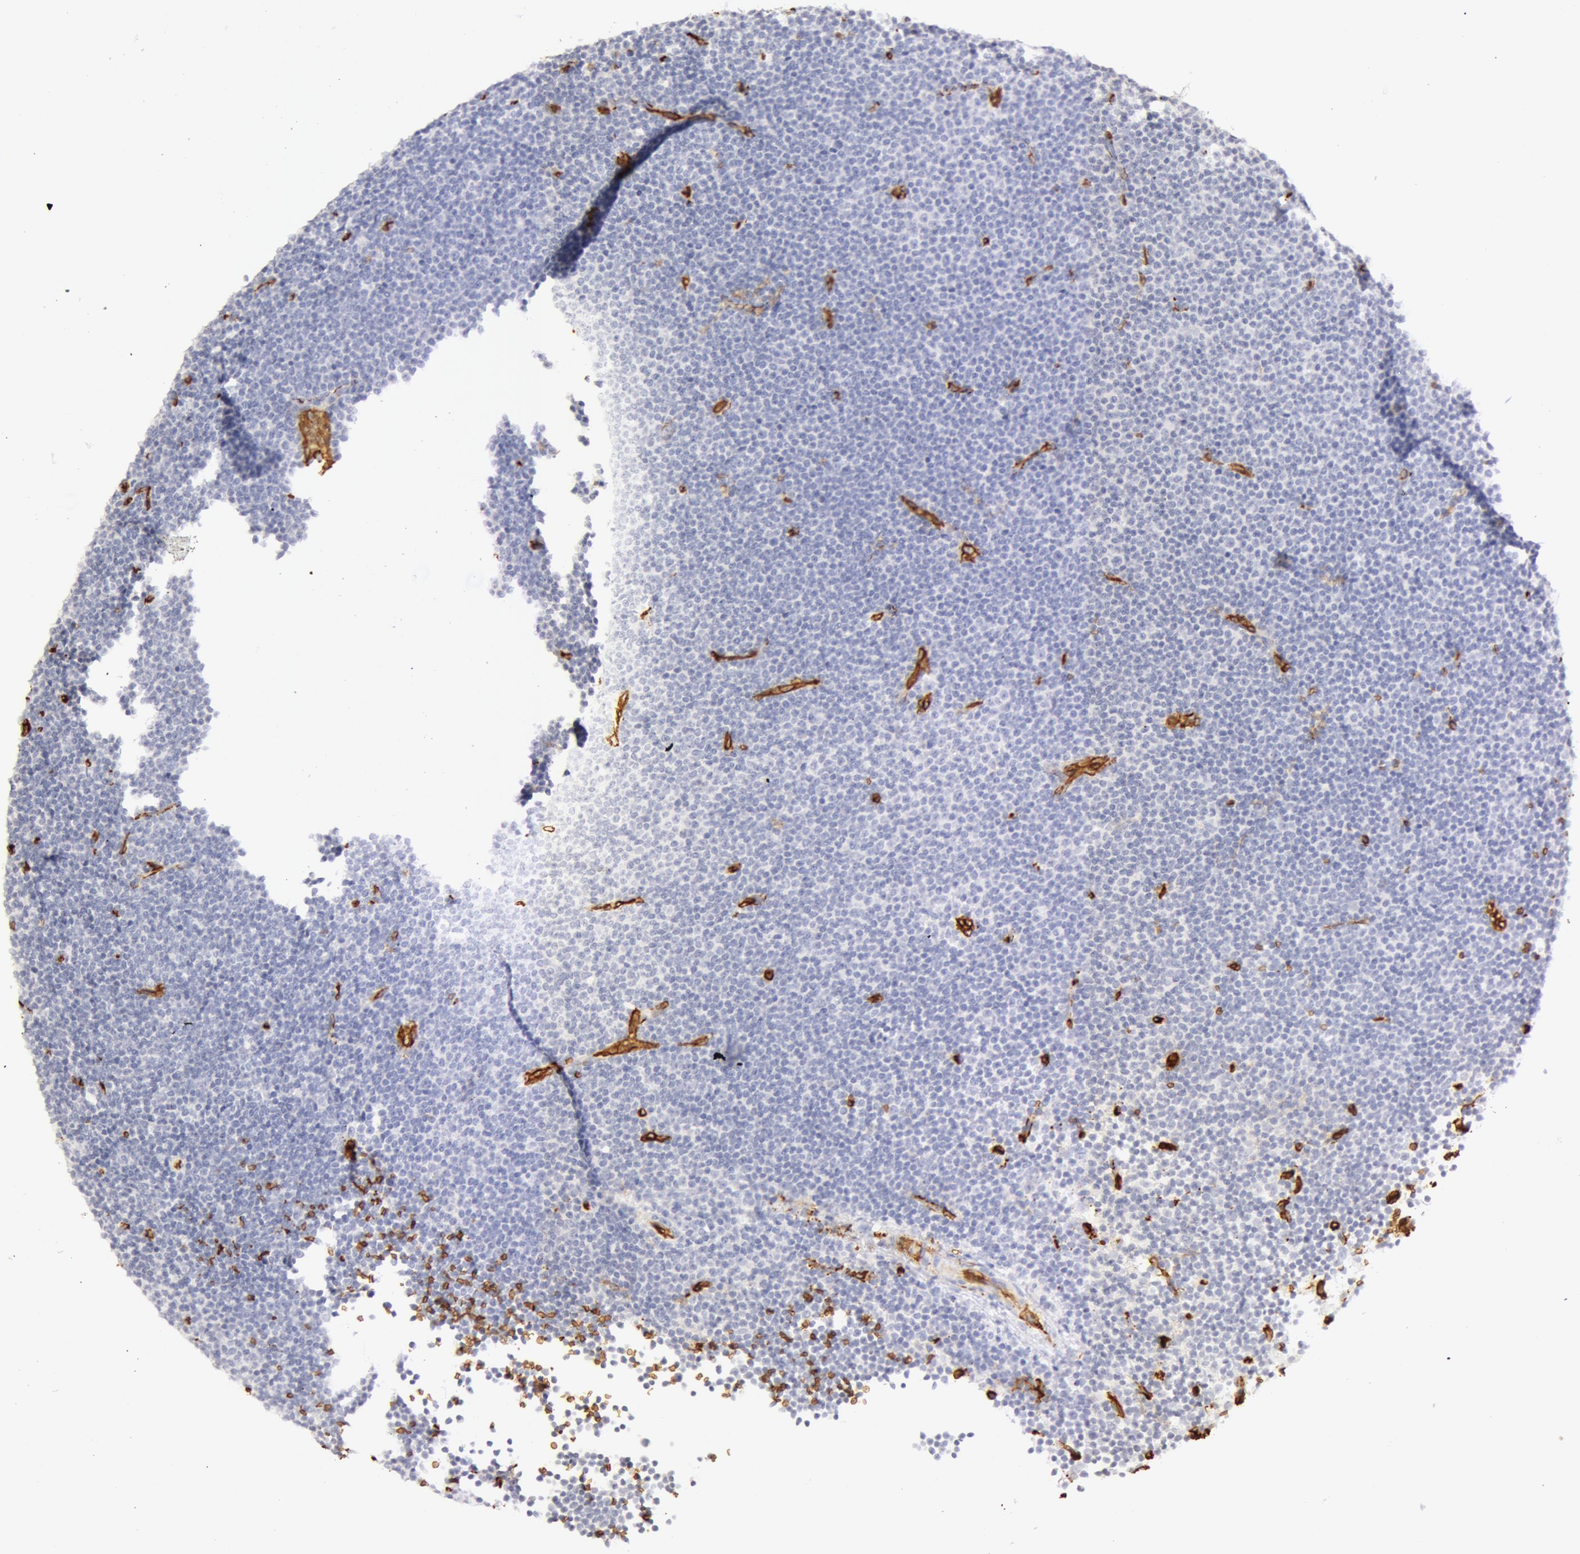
{"staining": {"intensity": "negative", "quantity": "none", "location": "none"}, "tissue": "lymphoma", "cell_type": "Tumor cells", "image_type": "cancer", "snomed": [{"axis": "morphology", "description": "Malignant lymphoma, non-Hodgkin's type, Low grade"}, {"axis": "topography", "description": "Lymph node"}], "caption": "Human lymphoma stained for a protein using immunohistochemistry (IHC) exhibits no expression in tumor cells.", "gene": "AQP1", "patient": {"sex": "female", "age": 69}}